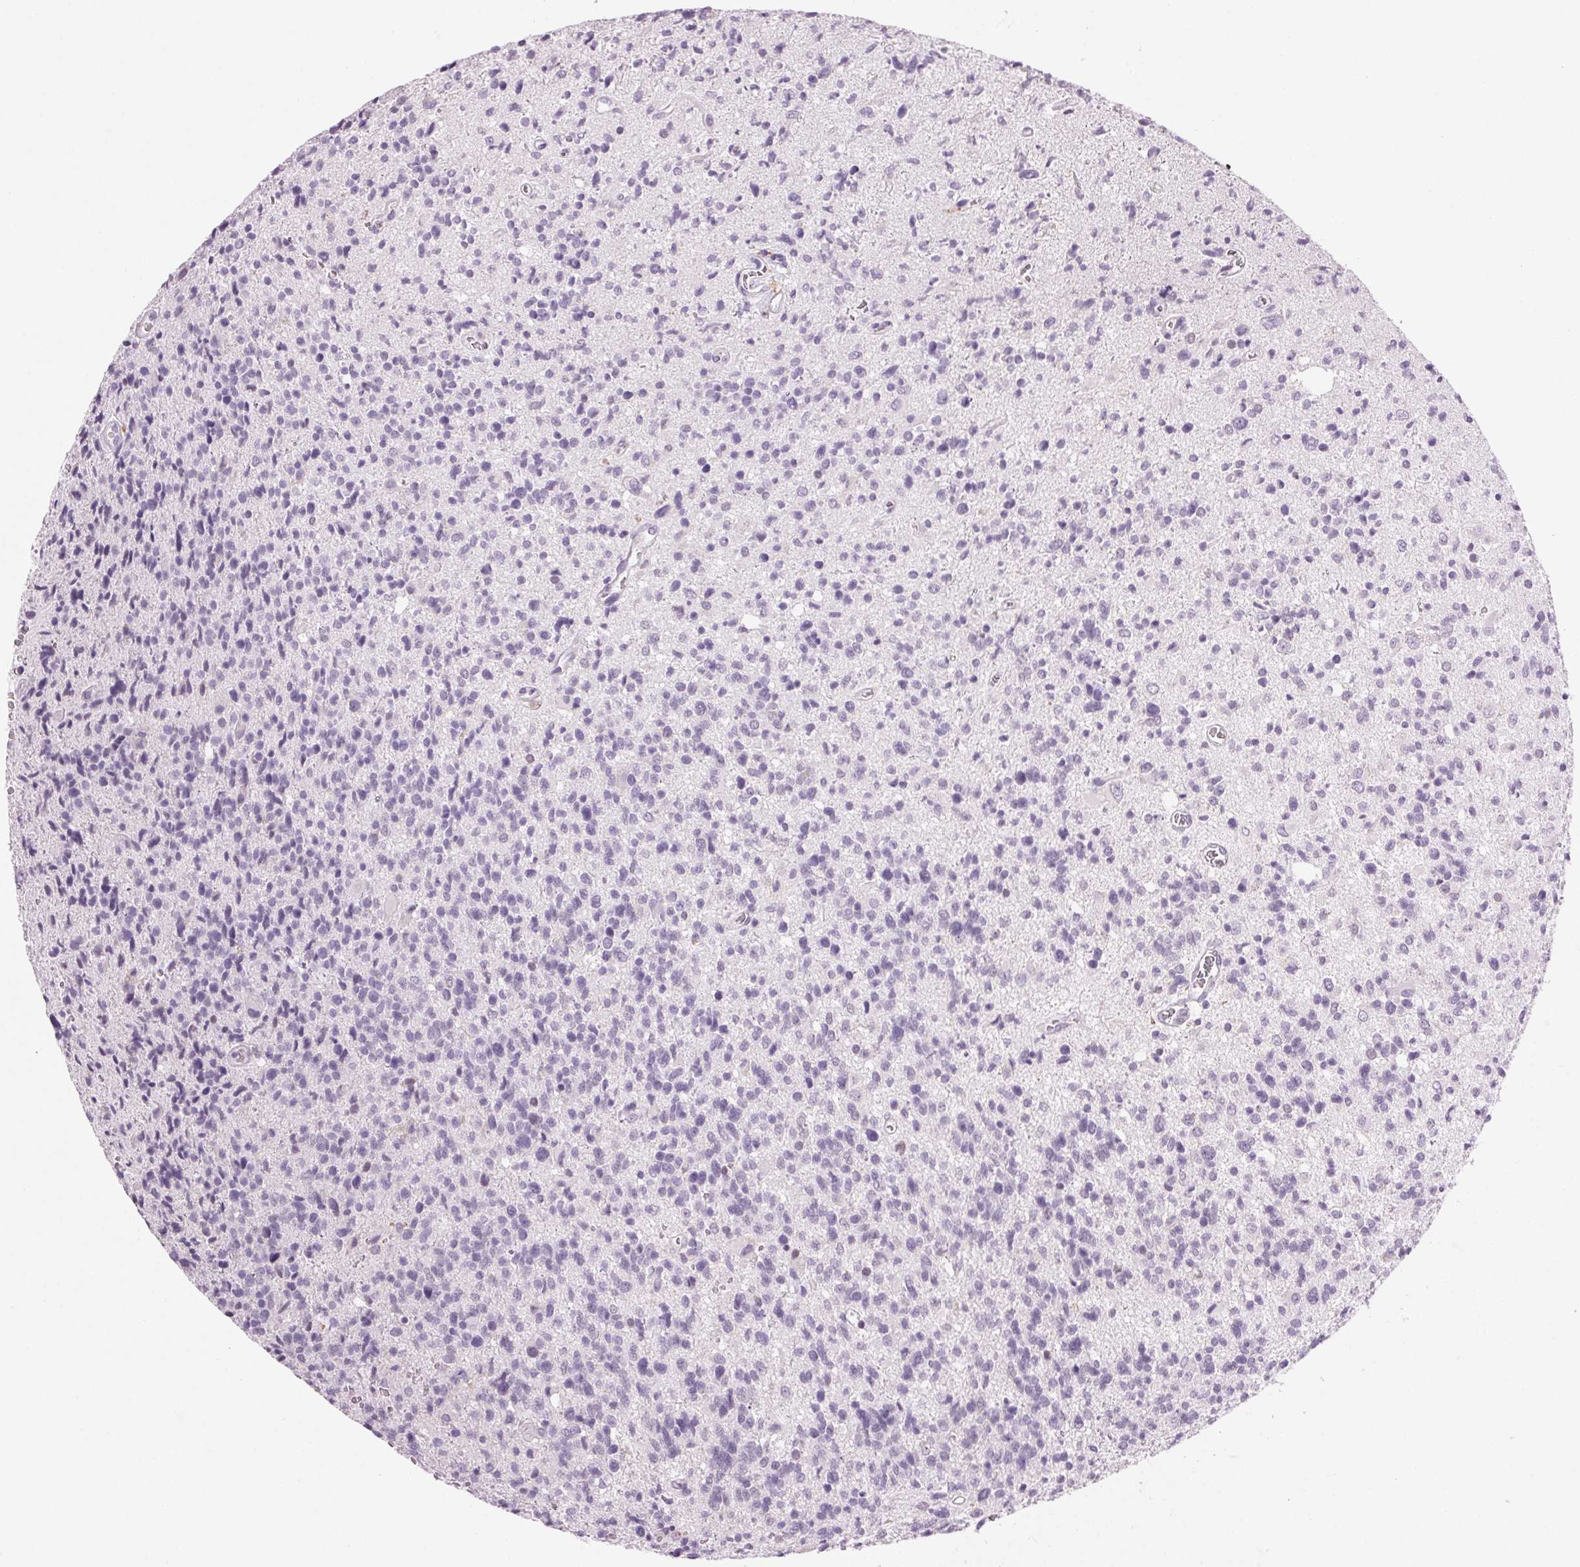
{"staining": {"intensity": "negative", "quantity": "none", "location": "none"}, "tissue": "glioma", "cell_type": "Tumor cells", "image_type": "cancer", "snomed": [{"axis": "morphology", "description": "Glioma, malignant, High grade"}, {"axis": "topography", "description": "Brain"}], "caption": "Protein analysis of malignant high-grade glioma exhibits no significant positivity in tumor cells.", "gene": "MPO", "patient": {"sex": "male", "age": 29}}